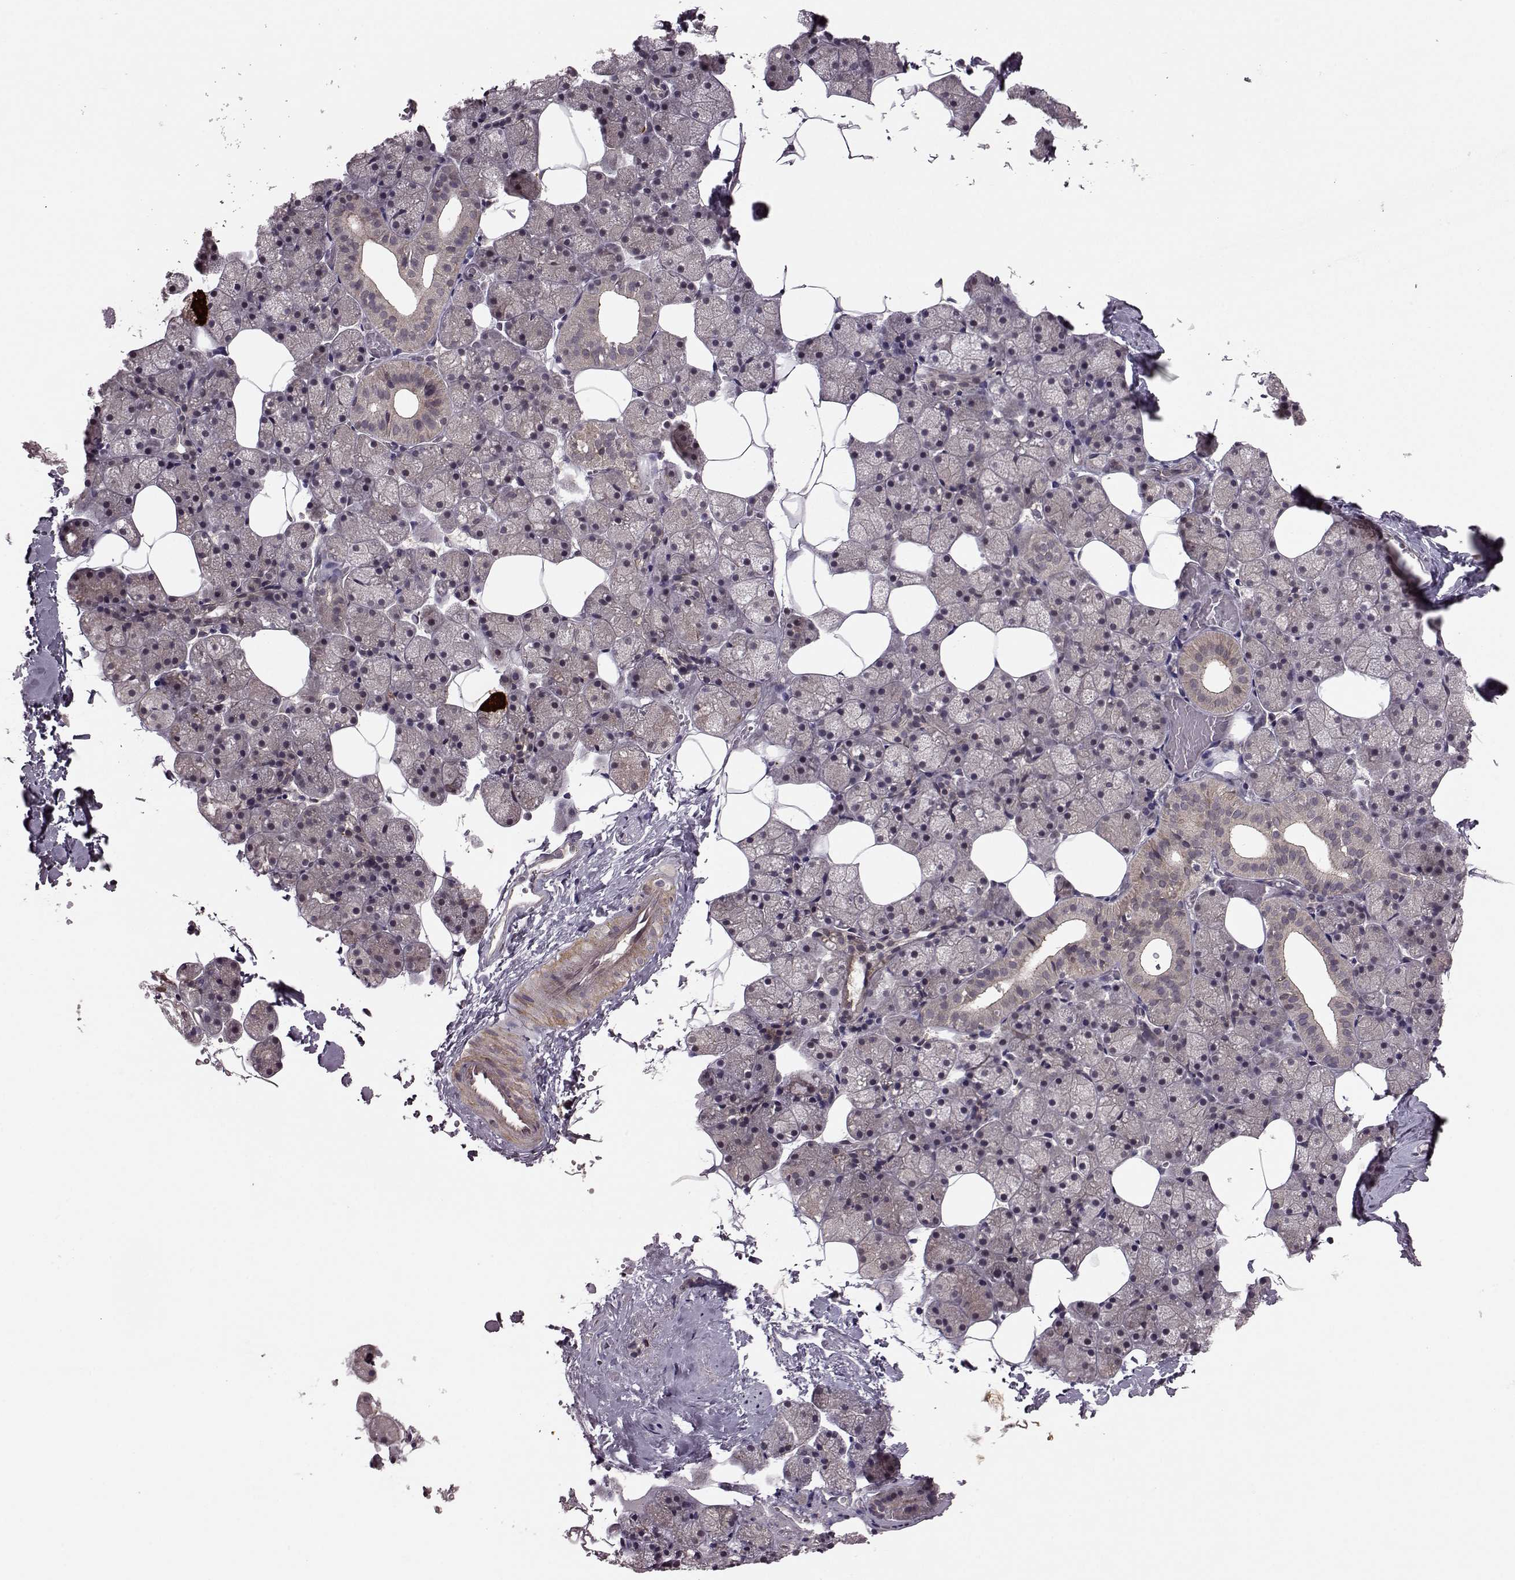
{"staining": {"intensity": "moderate", "quantity": "25%-75%", "location": "cytoplasmic/membranous"}, "tissue": "salivary gland", "cell_type": "Glandular cells", "image_type": "normal", "snomed": [{"axis": "morphology", "description": "Normal tissue, NOS"}, {"axis": "topography", "description": "Salivary gland"}], "caption": "Moderate cytoplasmic/membranous expression for a protein is identified in approximately 25%-75% of glandular cells of benign salivary gland using immunohistochemistry.", "gene": "FNIP2", "patient": {"sex": "male", "age": 38}}